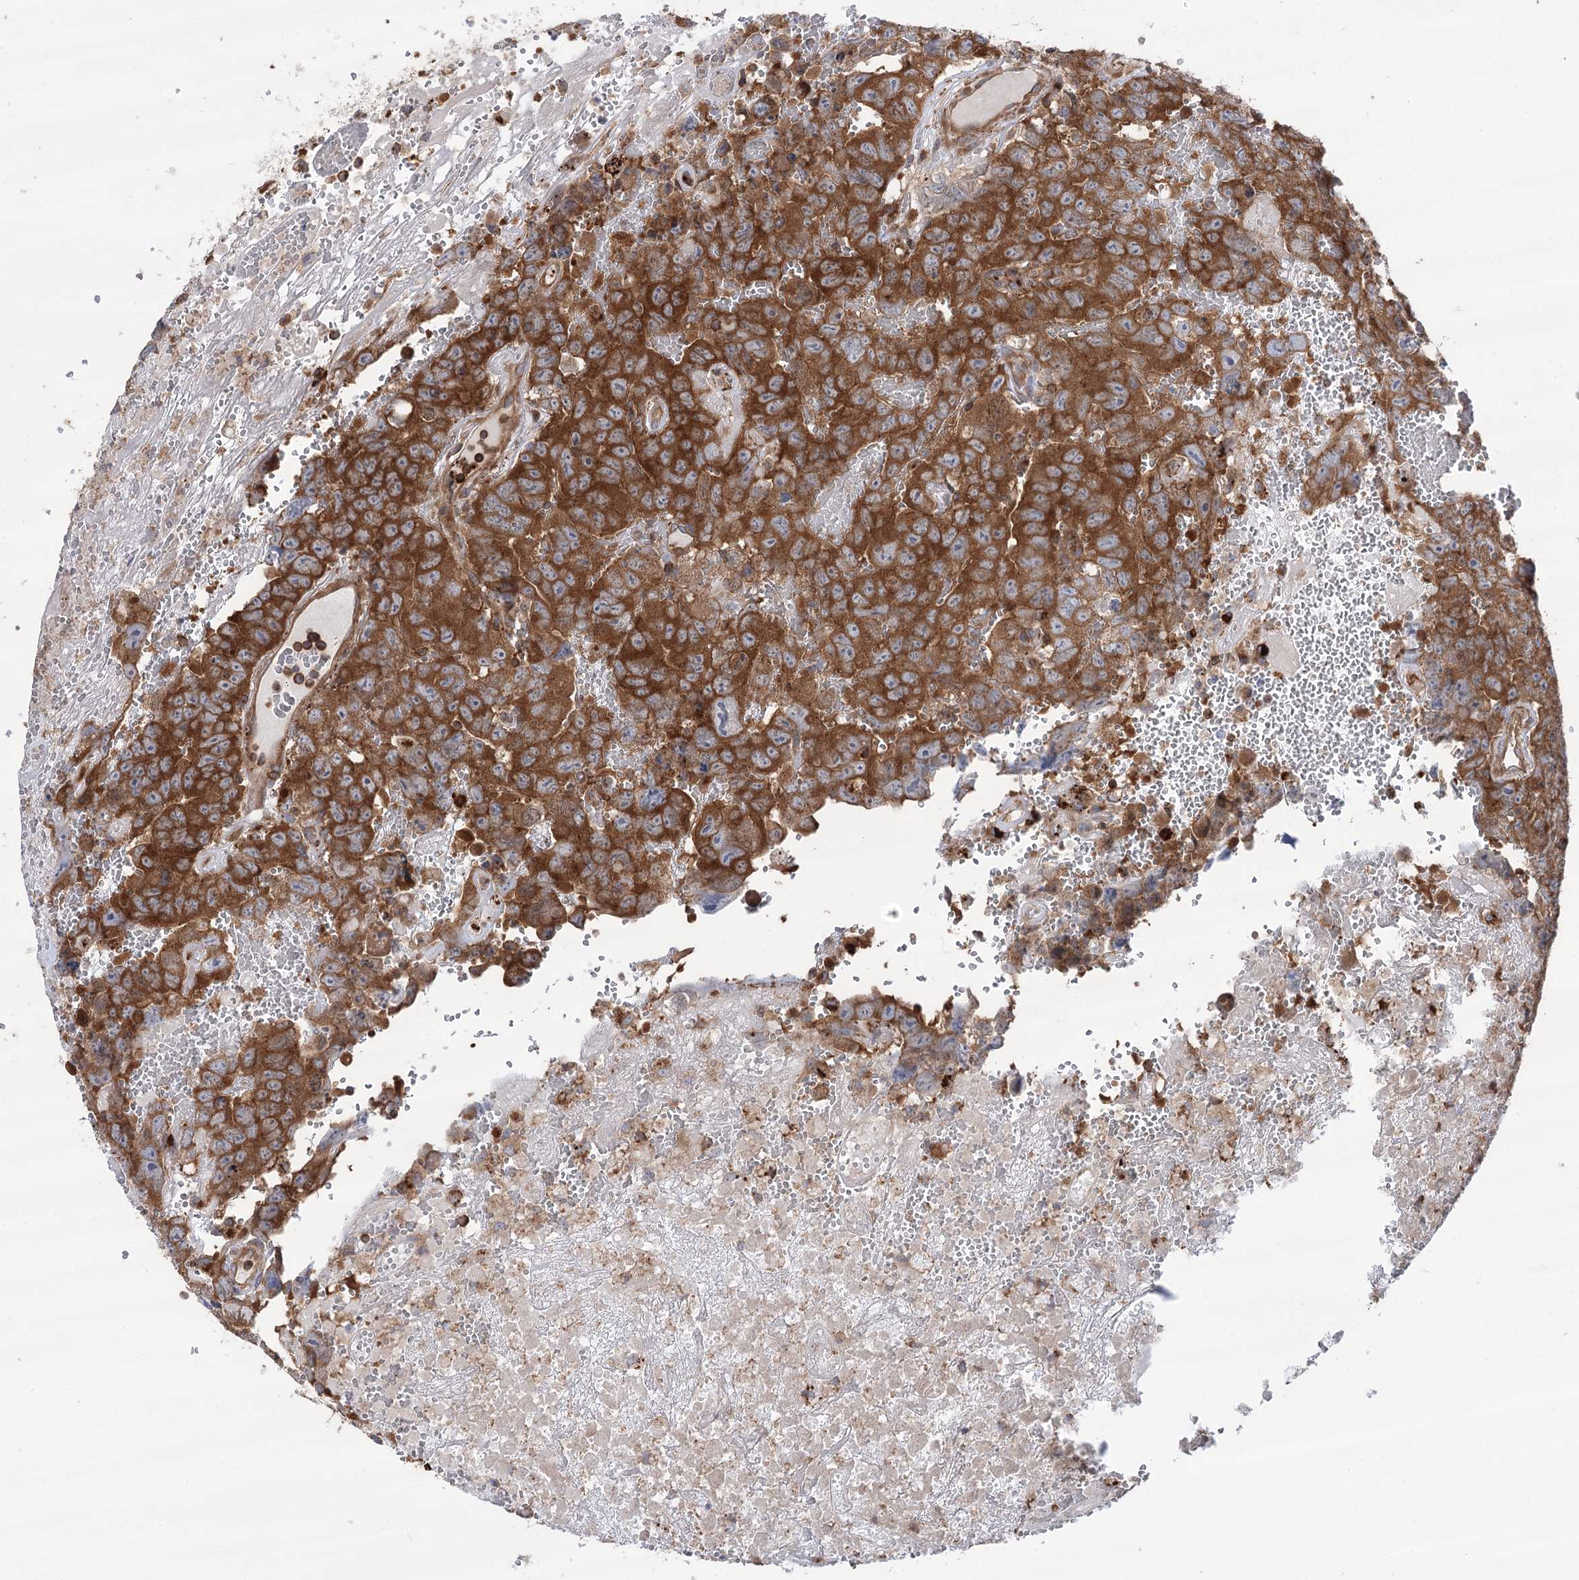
{"staining": {"intensity": "strong", "quantity": ">75%", "location": "cytoplasmic/membranous"}, "tissue": "testis cancer", "cell_type": "Tumor cells", "image_type": "cancer", "snomed": [{"axis": "morphology", "description": "Carcinoma, Embryonal, NOS"}, {"axis": "topography", "description": "Testis"}], "caption": "Protein staining exhibits strong cytoplasmic/membranous staining in about >75% of tumor cells in testis embryonal carcinoma.", "gene": "VPS37B", "patient": {"sex": "male", "age": 45}}